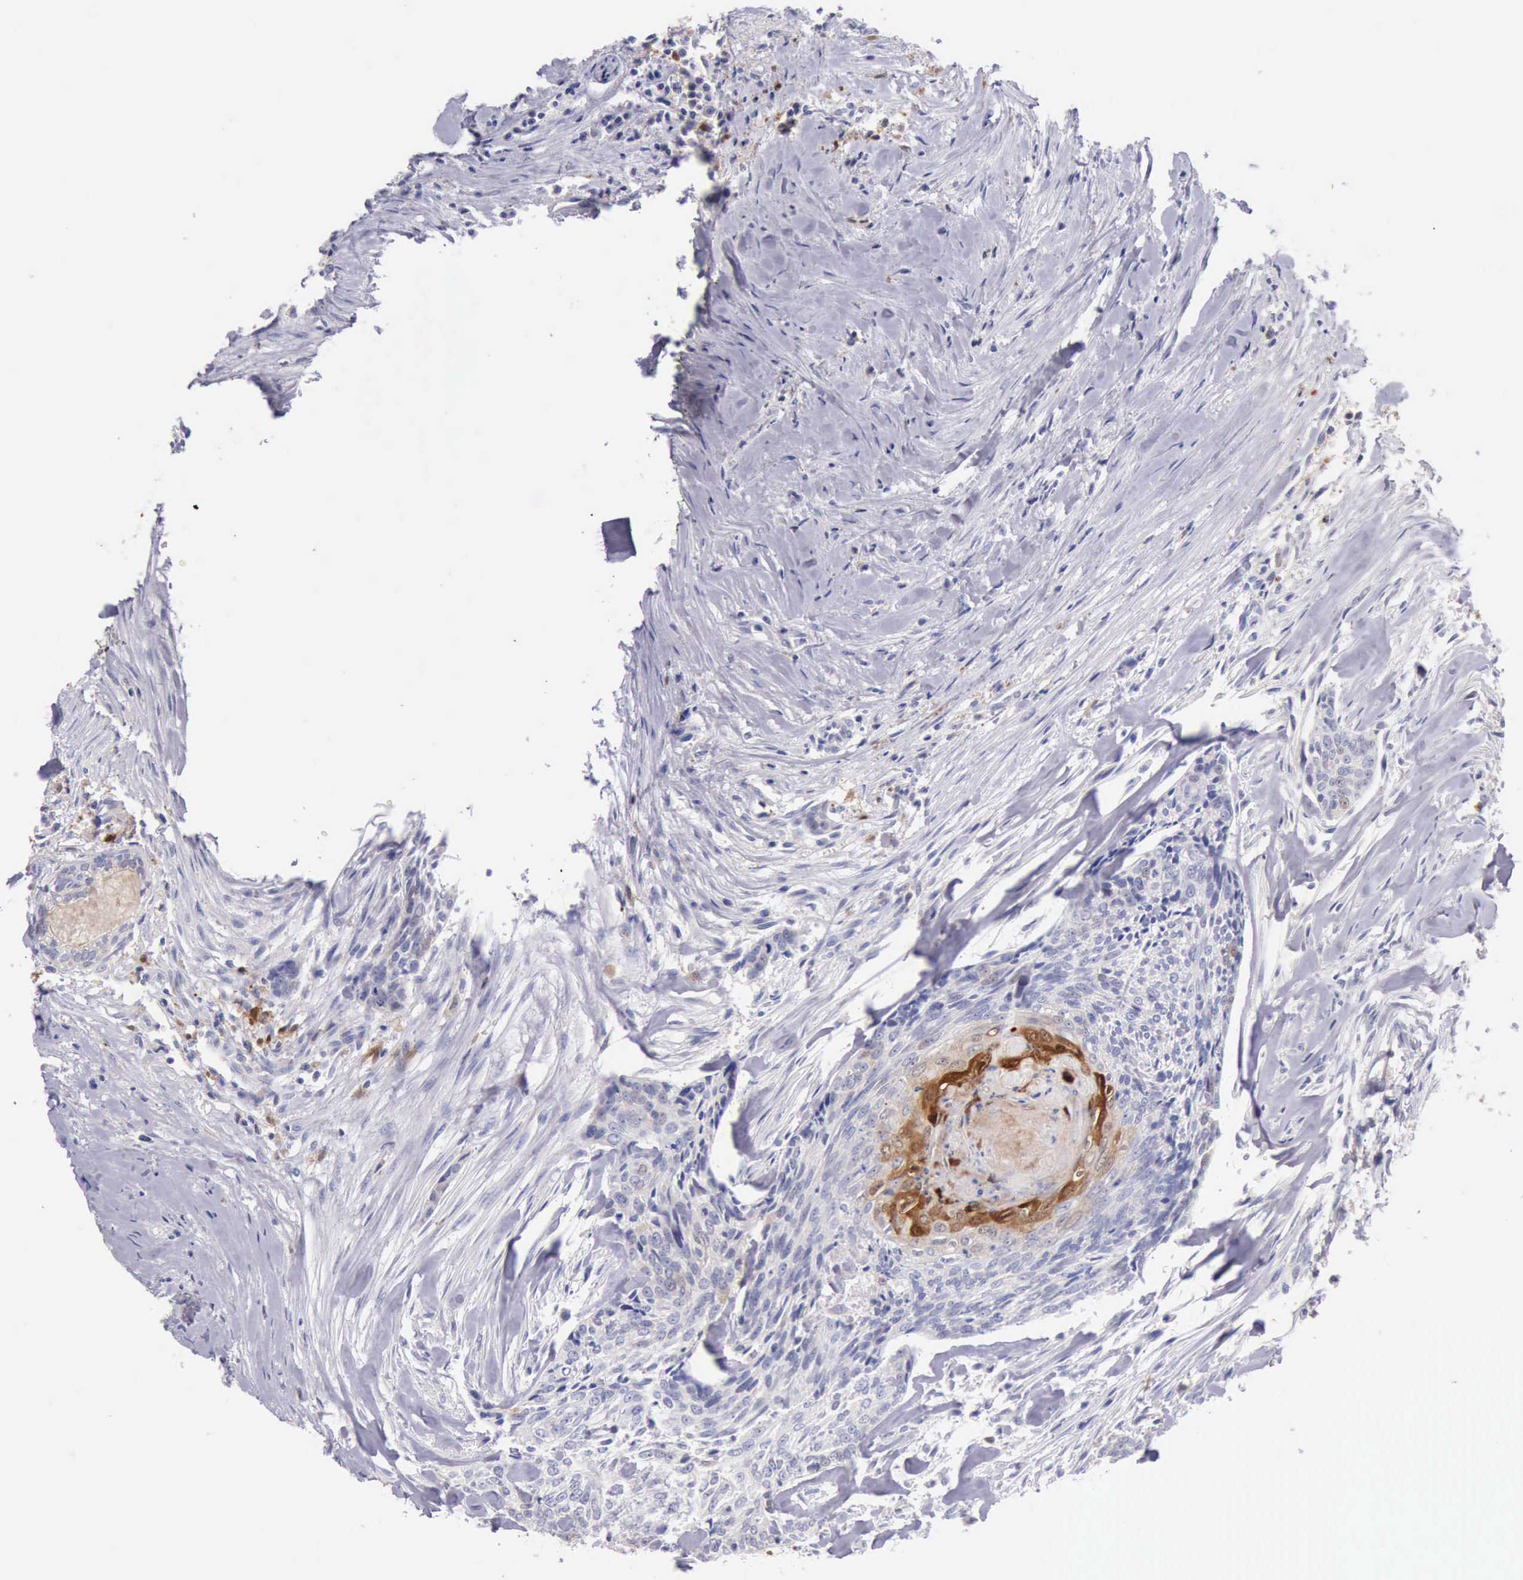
{"staining": {"intensity": "strong", "quantity": ">75%", "location": "cytoplasmic/membranous,nuclear"}, "tissue": "head and neck cancer", "cell_type": "Tumor cells", "image_type": "cancer", "snomed": [{"axis": "morphology", "description": "Squamous cell carcinoma, NOS"}, {"axis": "topography", "description": "Salivary gland"}, {"axis": "topography", "description": "Head-Neck"}], "caption": "Protein expression analysis of human head and neck squamous cell carcinoma reveals strong cytoplasmic/membranous and nuclear expression in approximately >75% of tumor cells.", "gene": "CSTA", "patient": {"sex": "male", "age": 70}}